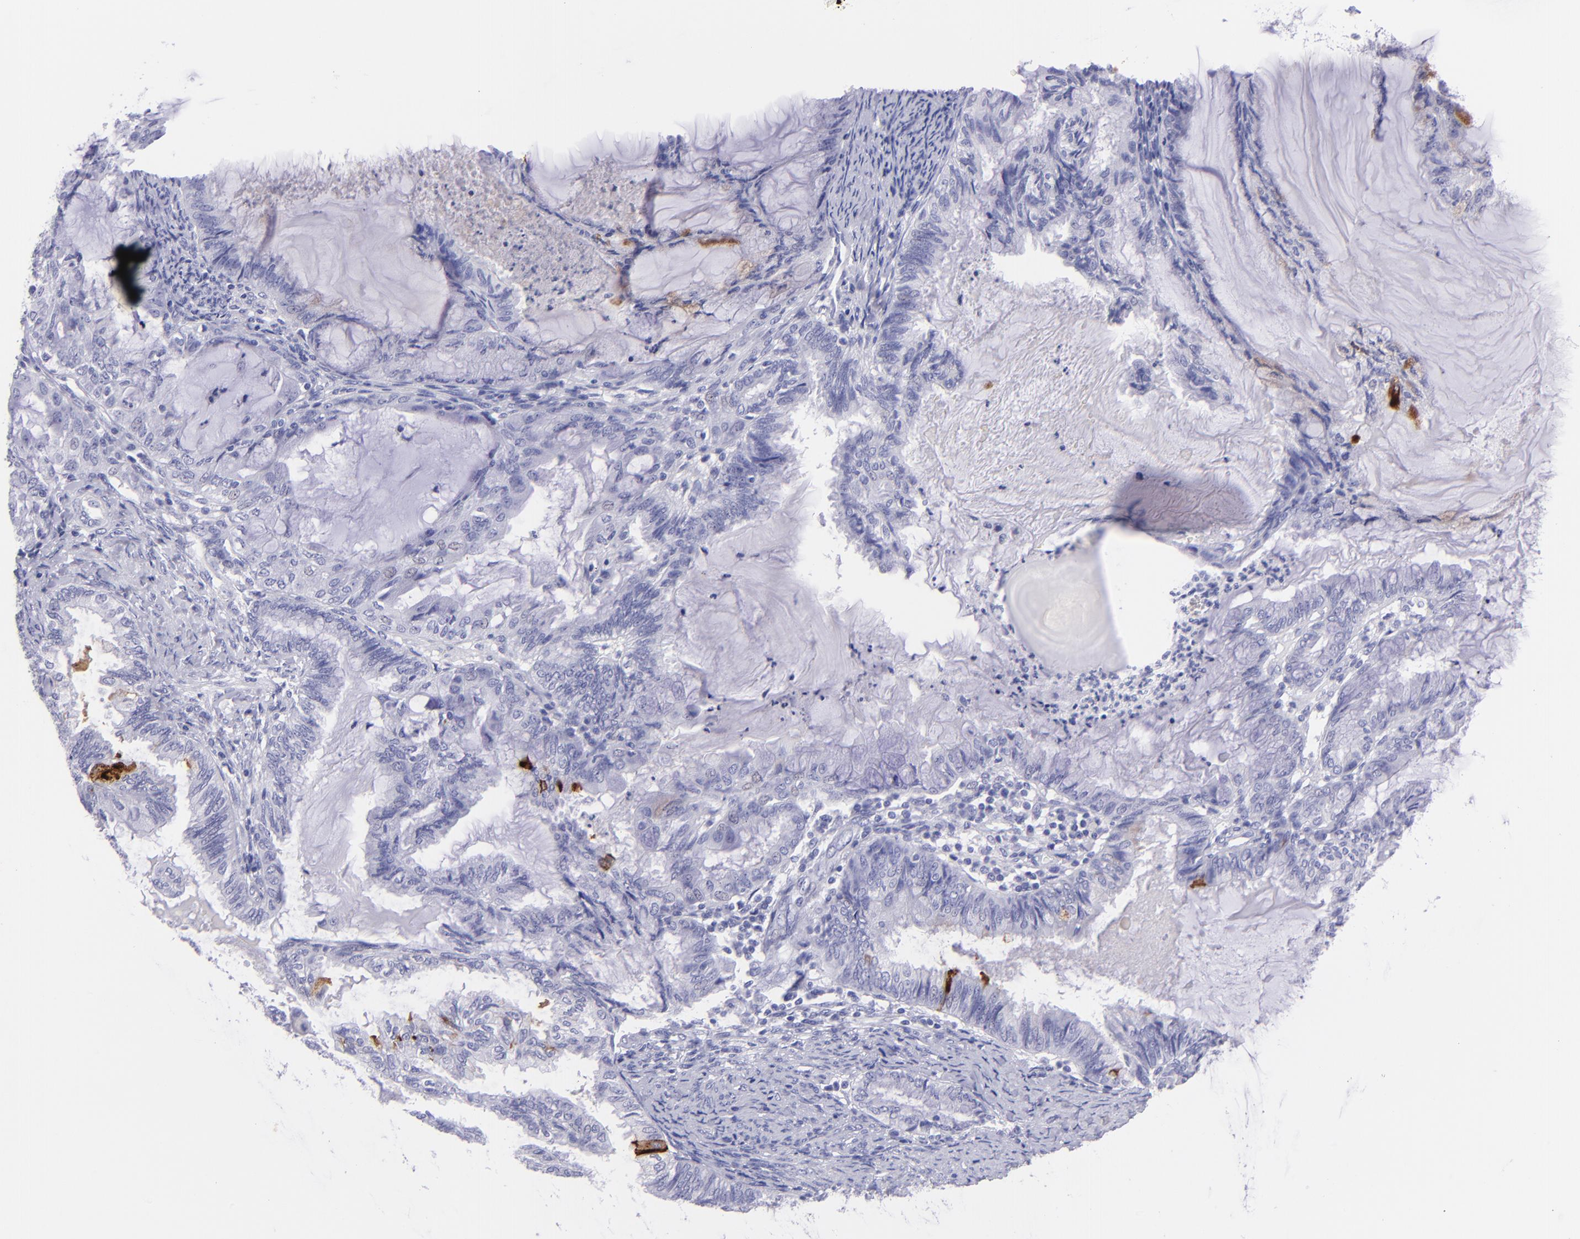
{"staining": {"intensity": "negative", "quantity": "none", "location": "none"}, "tissue": "endometrial cancer", "cell_type": "Tumor cells", "image_type": "cancer", "snomed": [{"axis": "morphology", "description": "Adenocarcinoma, NOS"}, {"axis": "topography", "description": "Endometrium"}], "caption": "Protein analysis of endometrial adenocarcinoma displays no significant expression in tumor cells. The staining was performed using DAB to visualize the protein expression in brown, while the nuclei were stained in blue with hematoxylin (Magnification: 20x).", "gene": "PIP", "patient": {"sex": "female", "age": 86}}